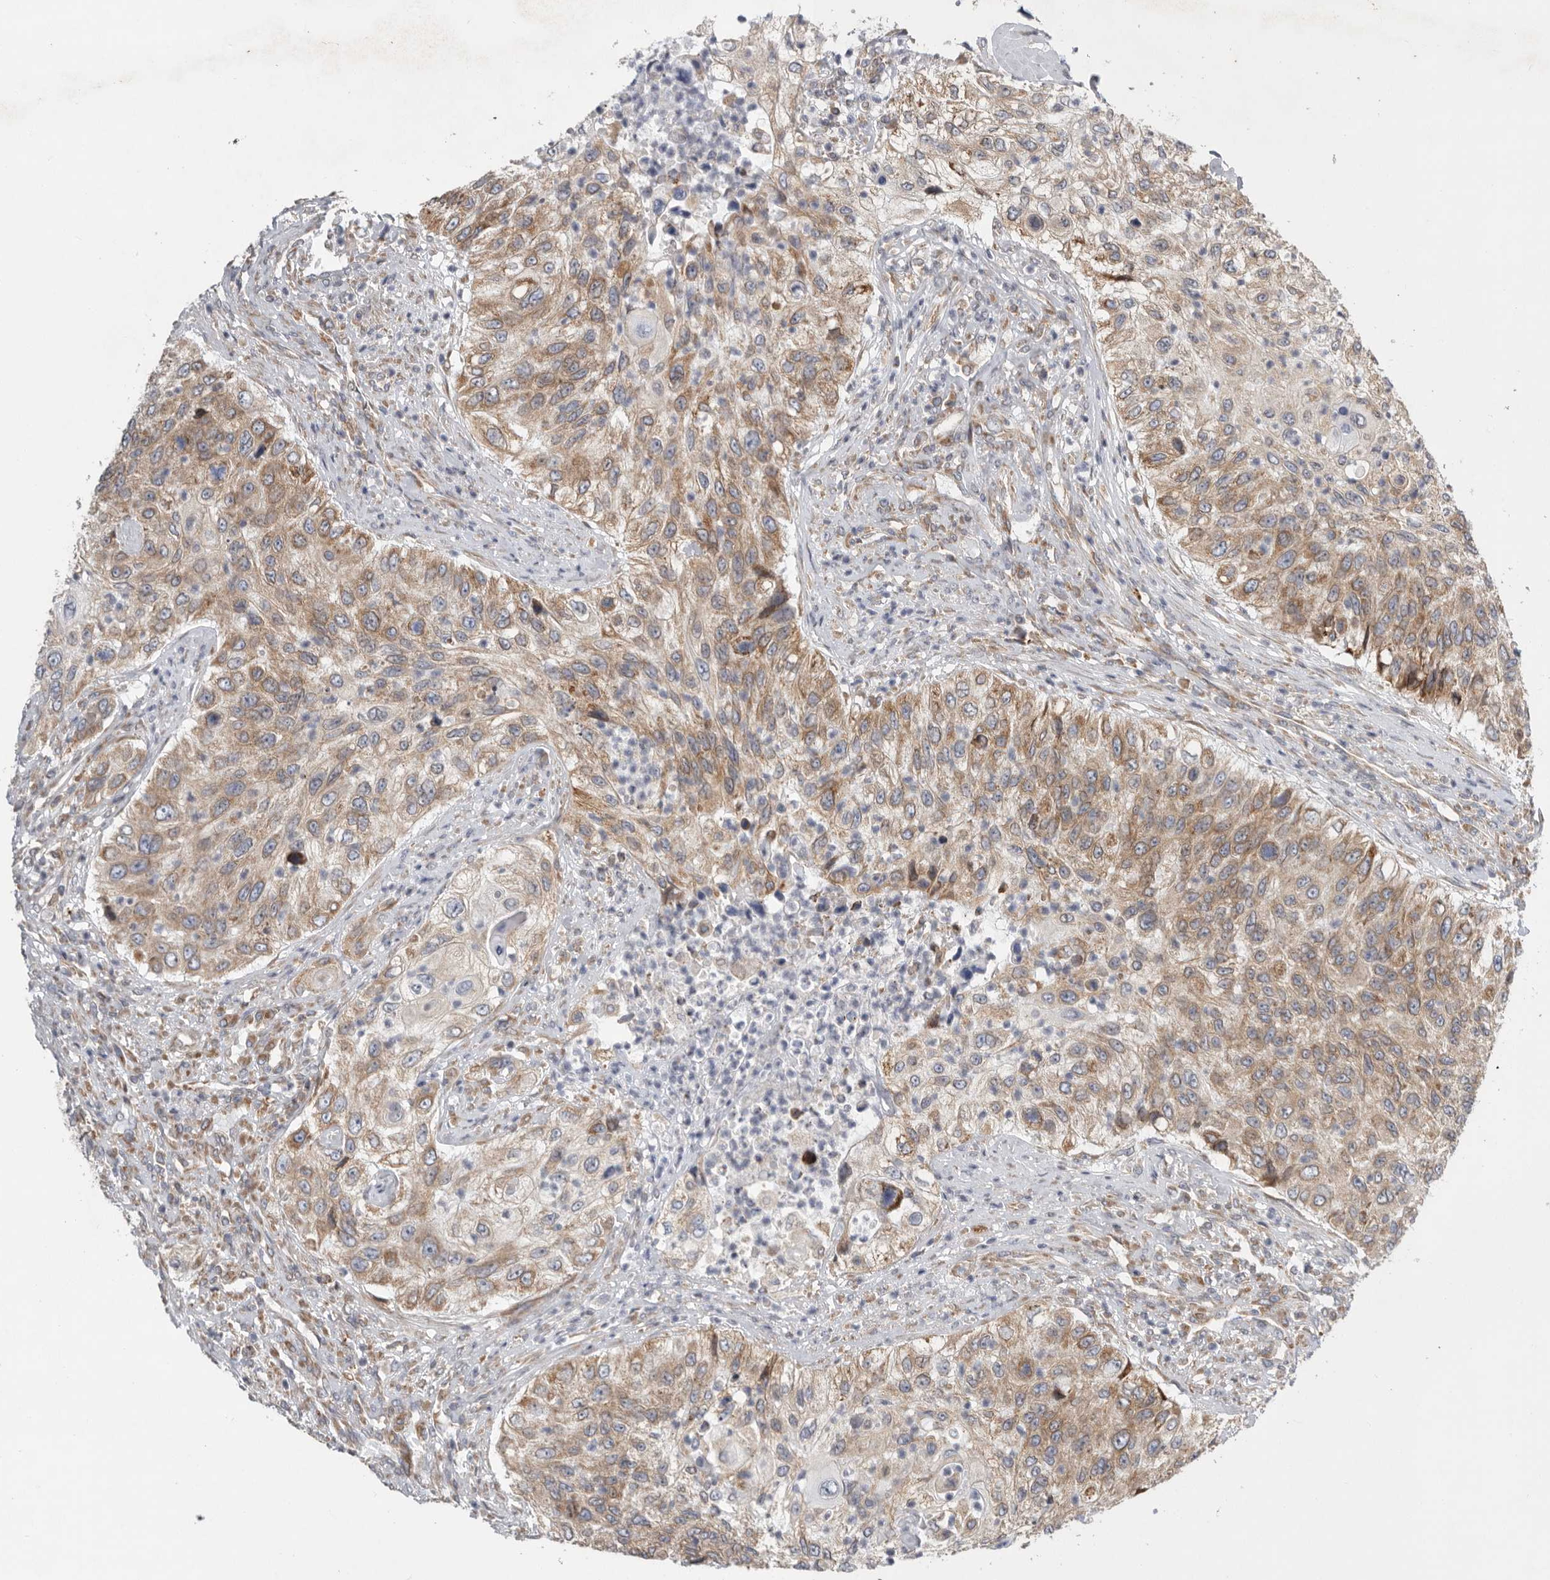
{"staining": {"intensity": "moderate", "quantity": ">75%", "location": "cytoplasmic/membranous"}, "tissue": "urothelial cancer", "cell_type": "Tumor cells", "image_type": "cancer", "snomed": [{"axis": "morphology", "description": "Urothelial carcinoma, High grade"}, {"axis": "topography", "description": "Urinary bladder"}], "caption": "The image exhibits staining of high-grade urothelial carcinoma, revealing moderate cytoplasmic/membranous protein positivity (brown color) within tumor cells.", "gene": "GANAB", "patient": {"sex": "female", "age": 60}}